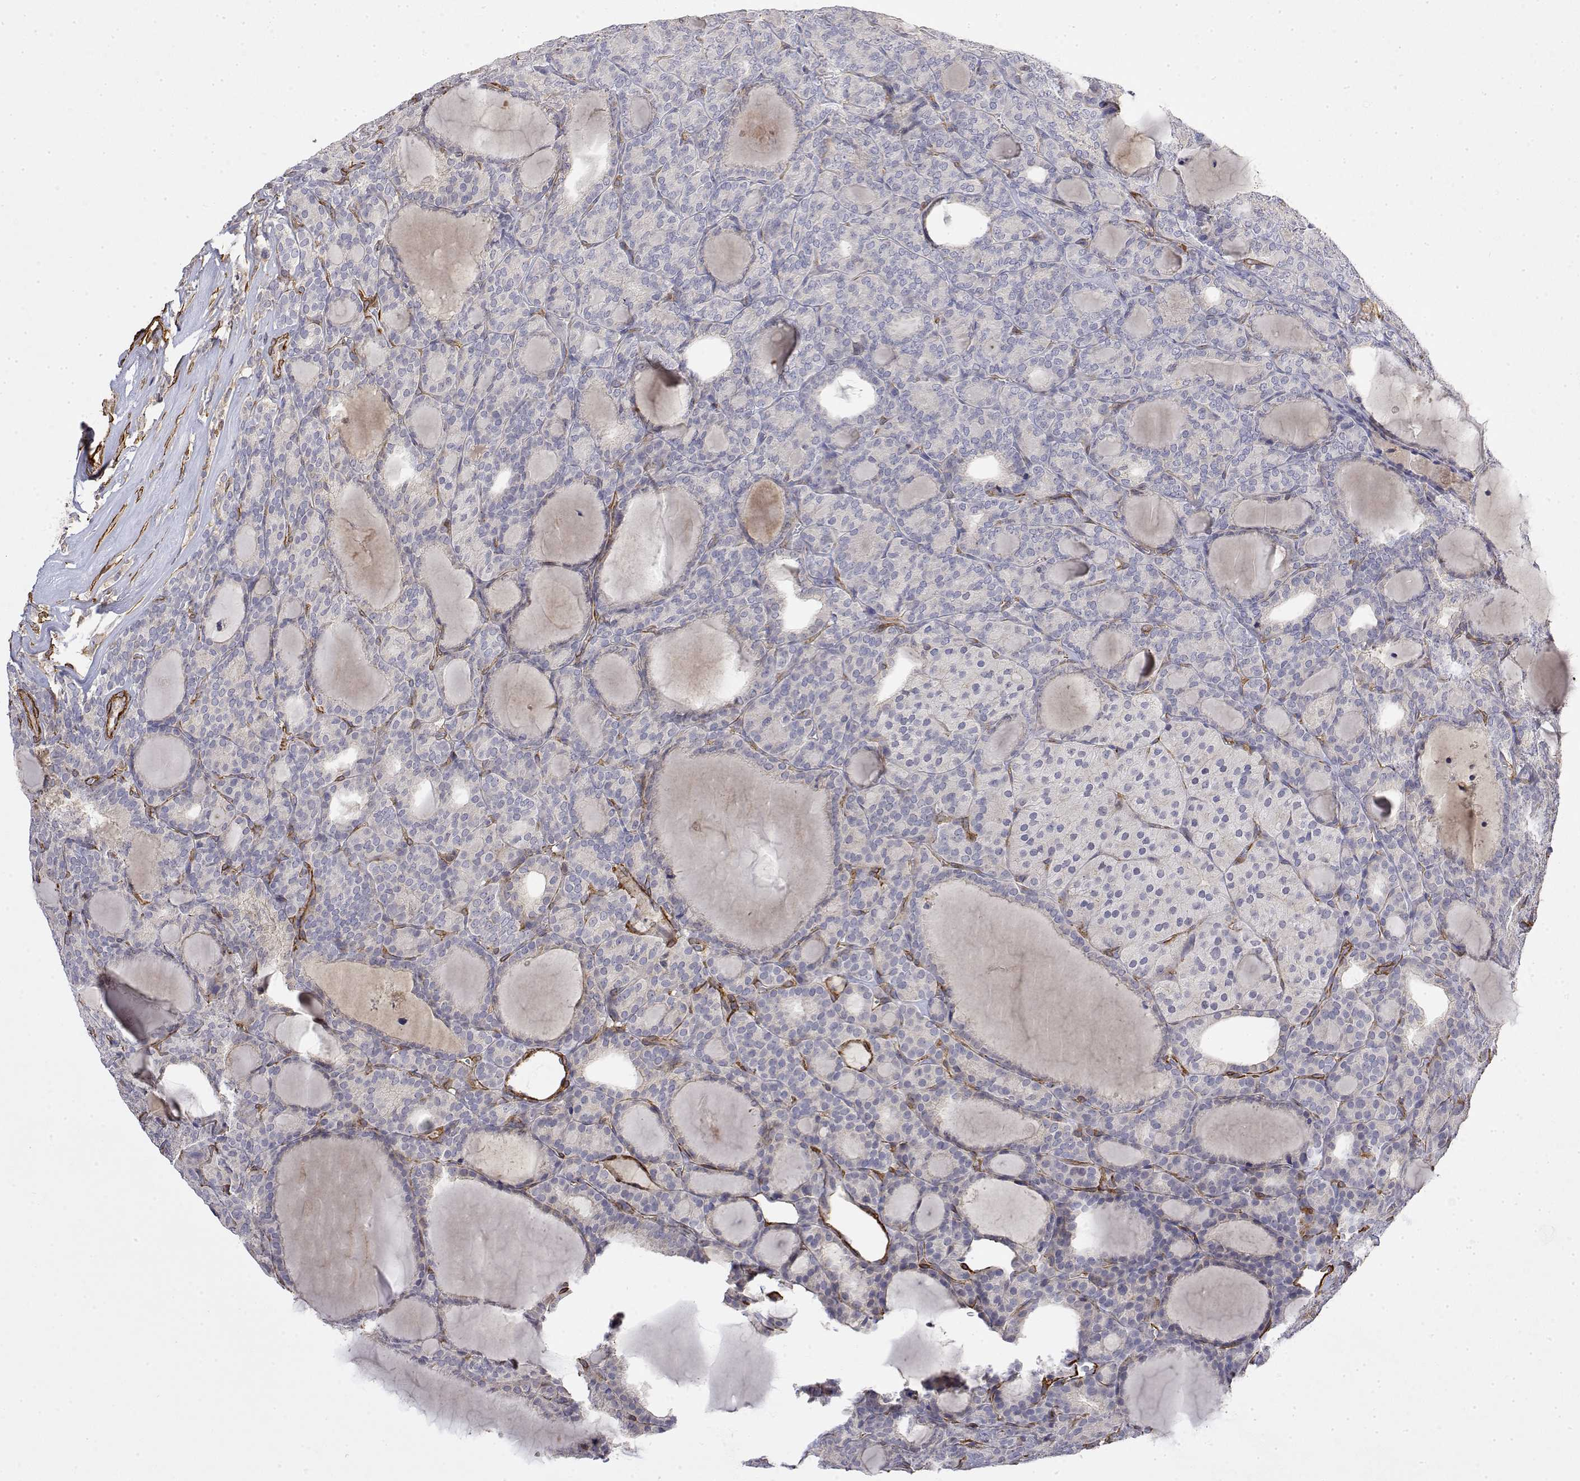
{"staining": {"intensity": "negative", "quantity": "none", "location": "none"}, "tissue": "thyroid cancer", "cell_type": "Tumor cells", "image_type": "cancer", "snomed": [{"axis": "morphology", "description": "Follicular adenoma carcinoma, NOS"}, {"axis": "topography", "description": "Thyroid gland"}], "caption": "The micrograph exhibits no staining of tumor cells in follicular adenoma carcinoma (thyroid).", "gene": "SOWAHD", "patient": {"sex": "male", "age": 74}}